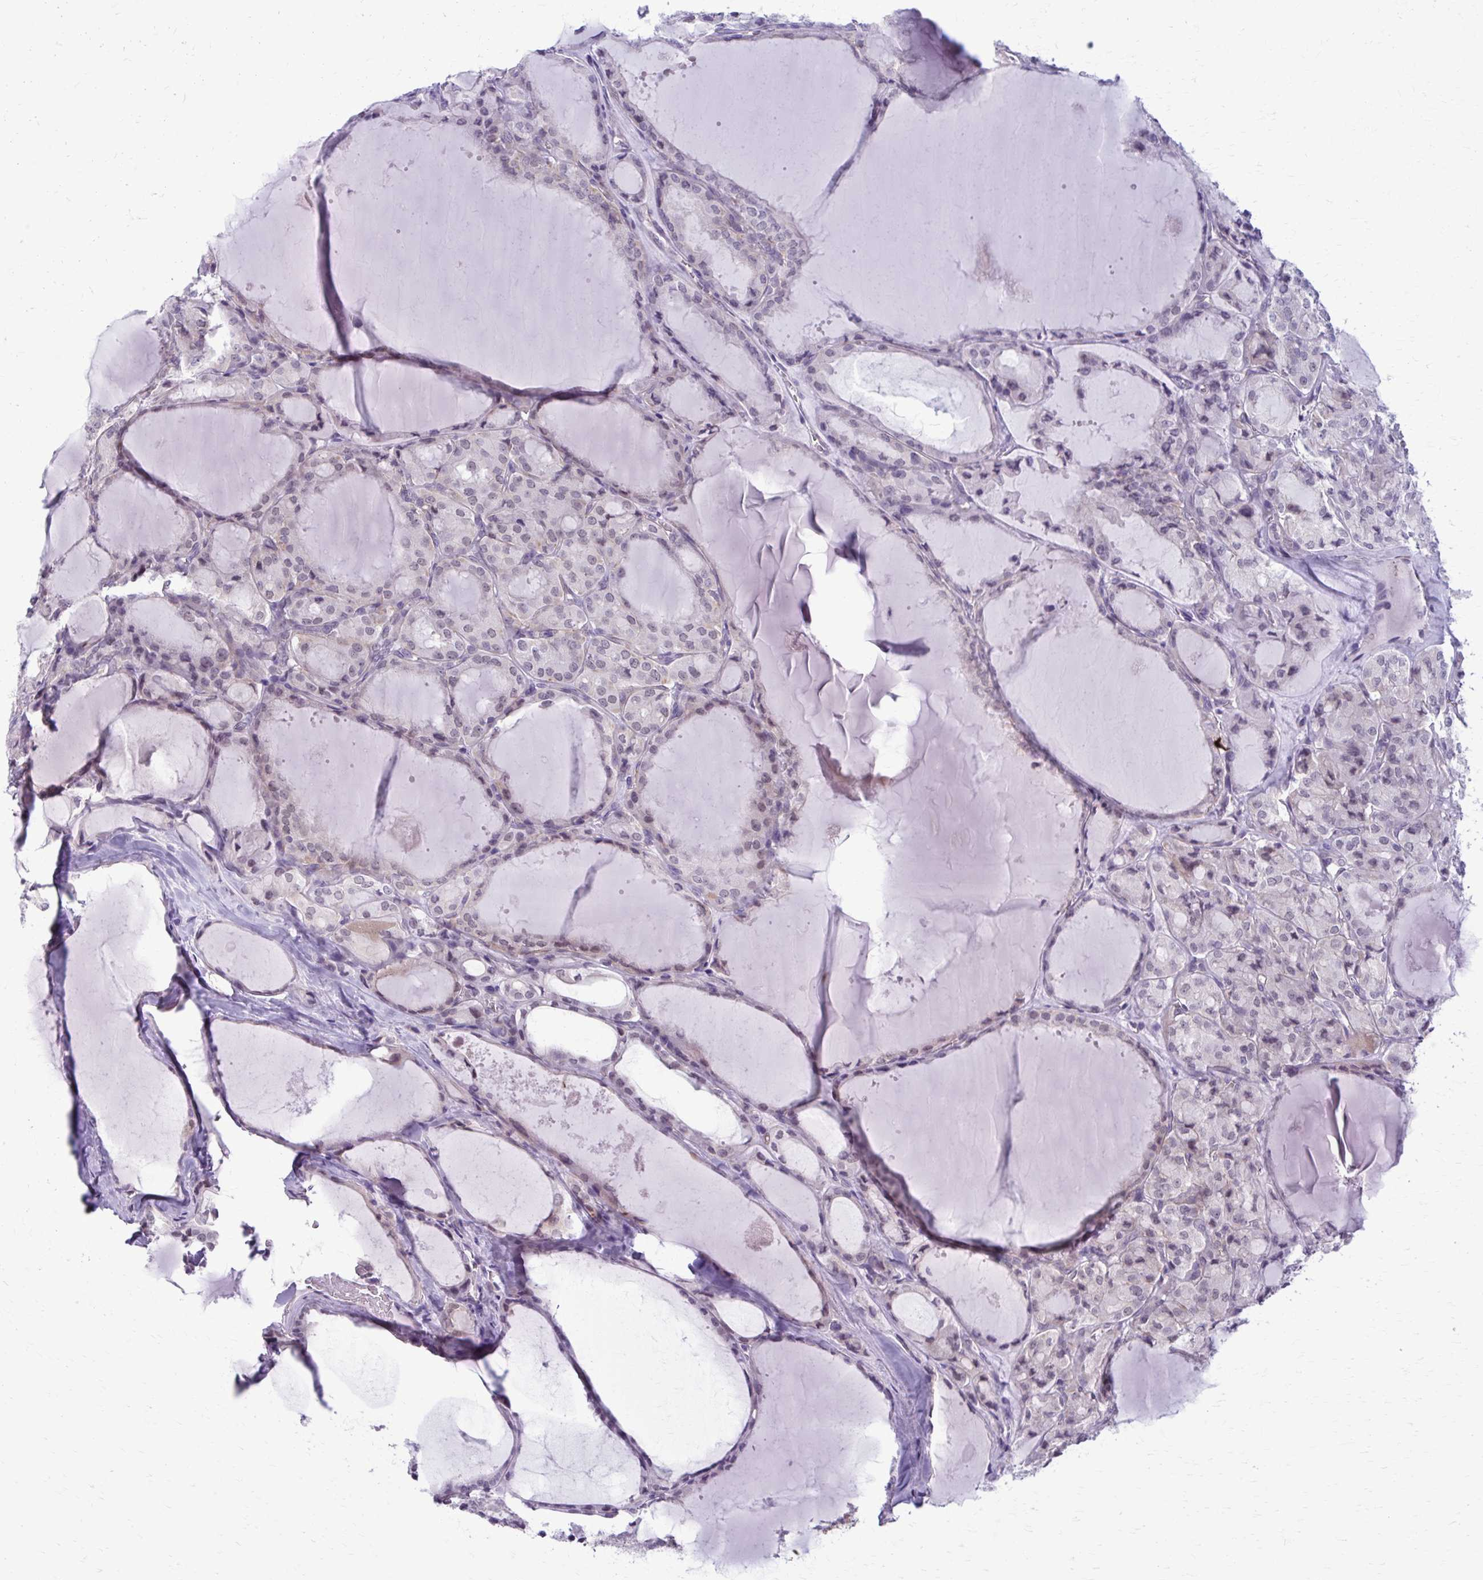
{"staining": {"intensity": "negative", "quantity": "none", "location": "none"}, "tissue": "thyroid cancer", "cell_type": "Tumor cells", "image_type": "cancer", "snomed": [{"axis": "morphology", "description": "Papillary adenocarcinoma, NOS"}, {"axis": "topography", "description": "Thyroid gland"}], "caption": "This histopathology image is of thyroid cancer (papillary adenocarcinoma) stained with immunohistochemistry (IHC) to label a protein in brown with the nuclei are counter-stained blue. There is no positivity in tumor cells.", "gene": "NUMBL", "patient": {"sex": "male", "age": 87}}